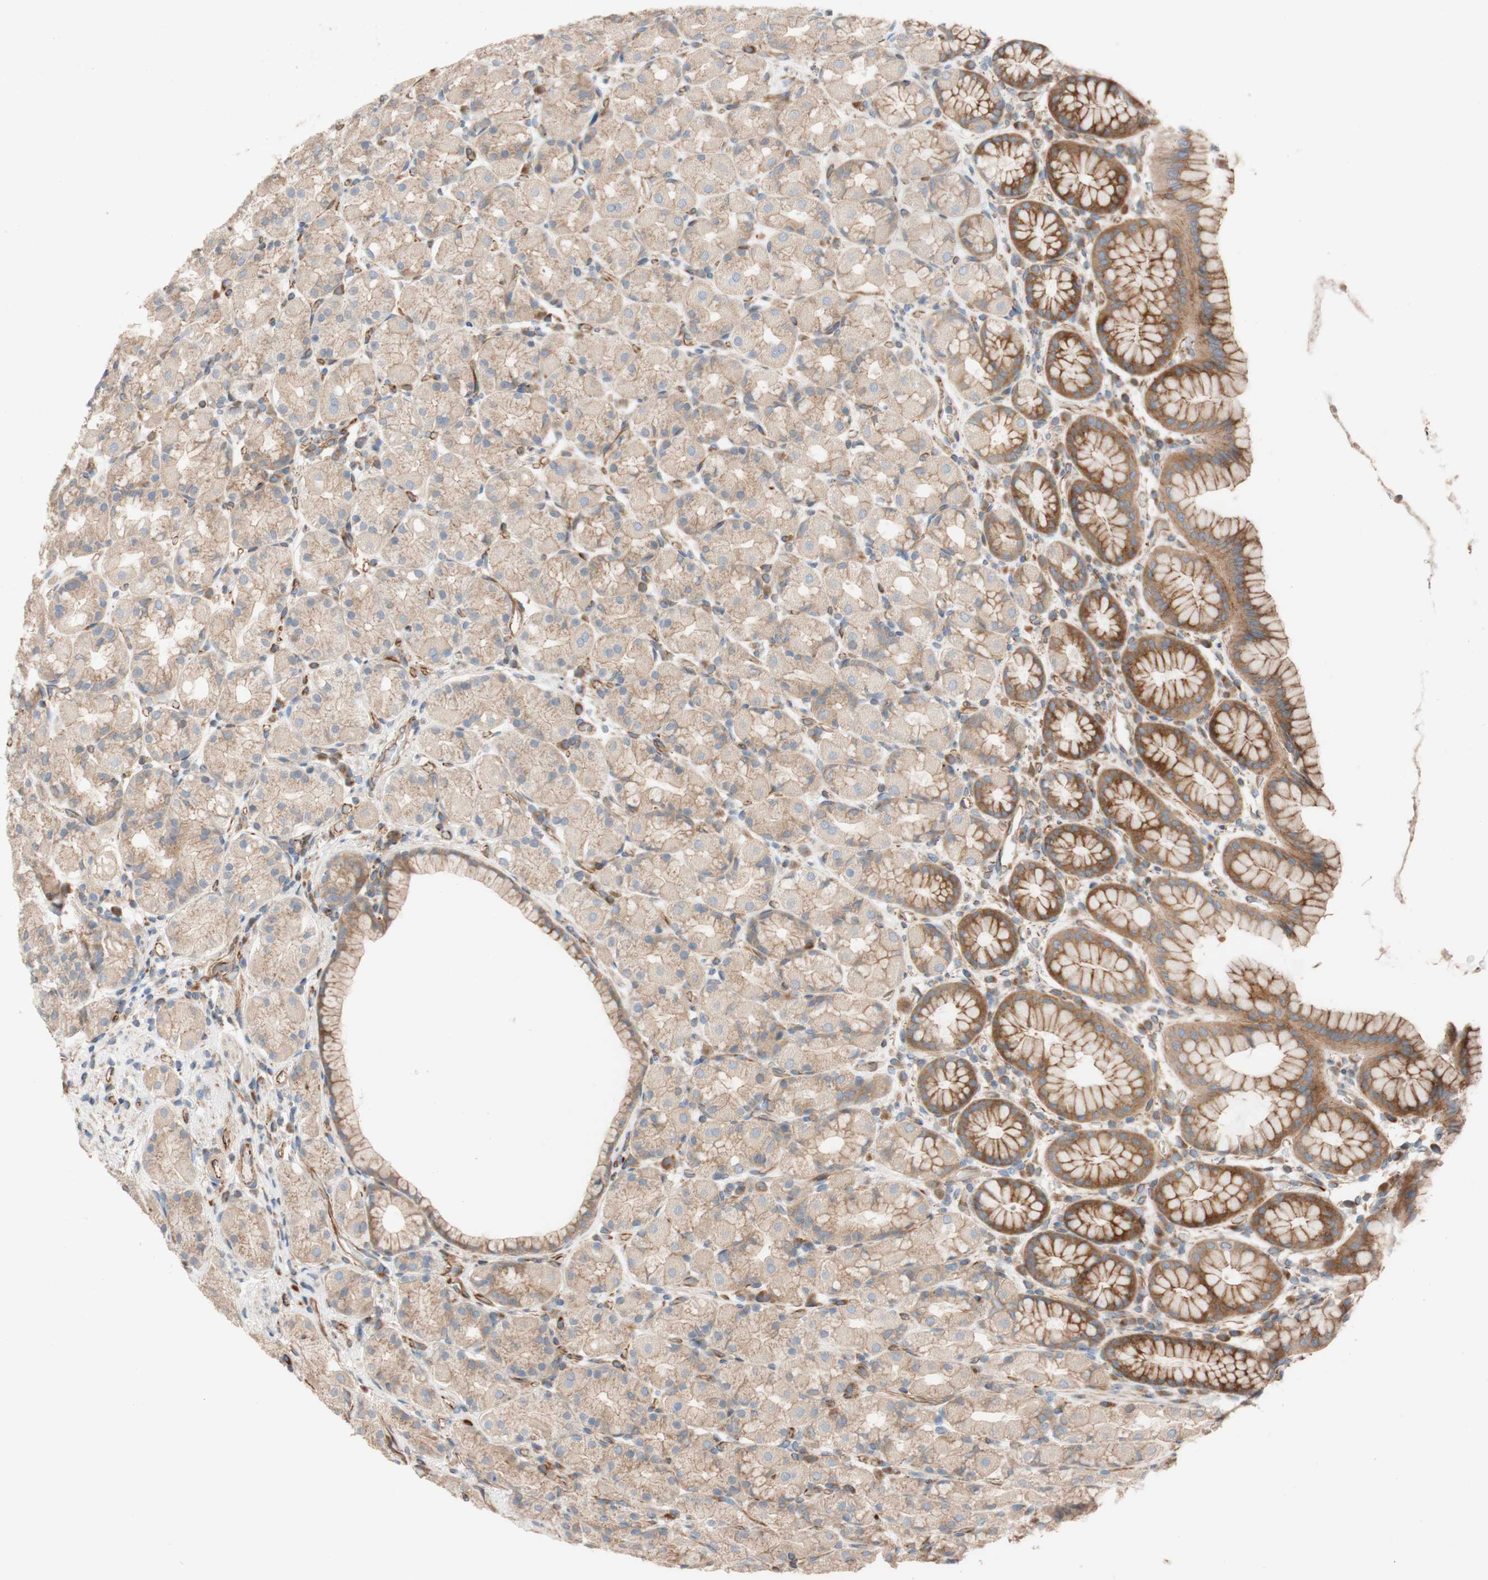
{"staining": {"intensity": "moderate", "quantity": "25%-75%", "location": "cytoplasmic/membranous"}, "tissue": "stomach", "cell_type": "Glandular cells", "image_type": "normal", "snomed": [{"axis": "morphology", "description": "Normal tissue, NOS"}, {"axis": "topography", "description": "Stomach, upper"}], "caption": "DAB (3,3'-diaminobenzidine) immunohistochemical staining of benign human stomach reveals moderate cytoplasmic/membranous protein expression in approximately 25%-75% of glandular cells.", "gene": "C1orf43", "patient": {"sex": "male", "age": 68}}